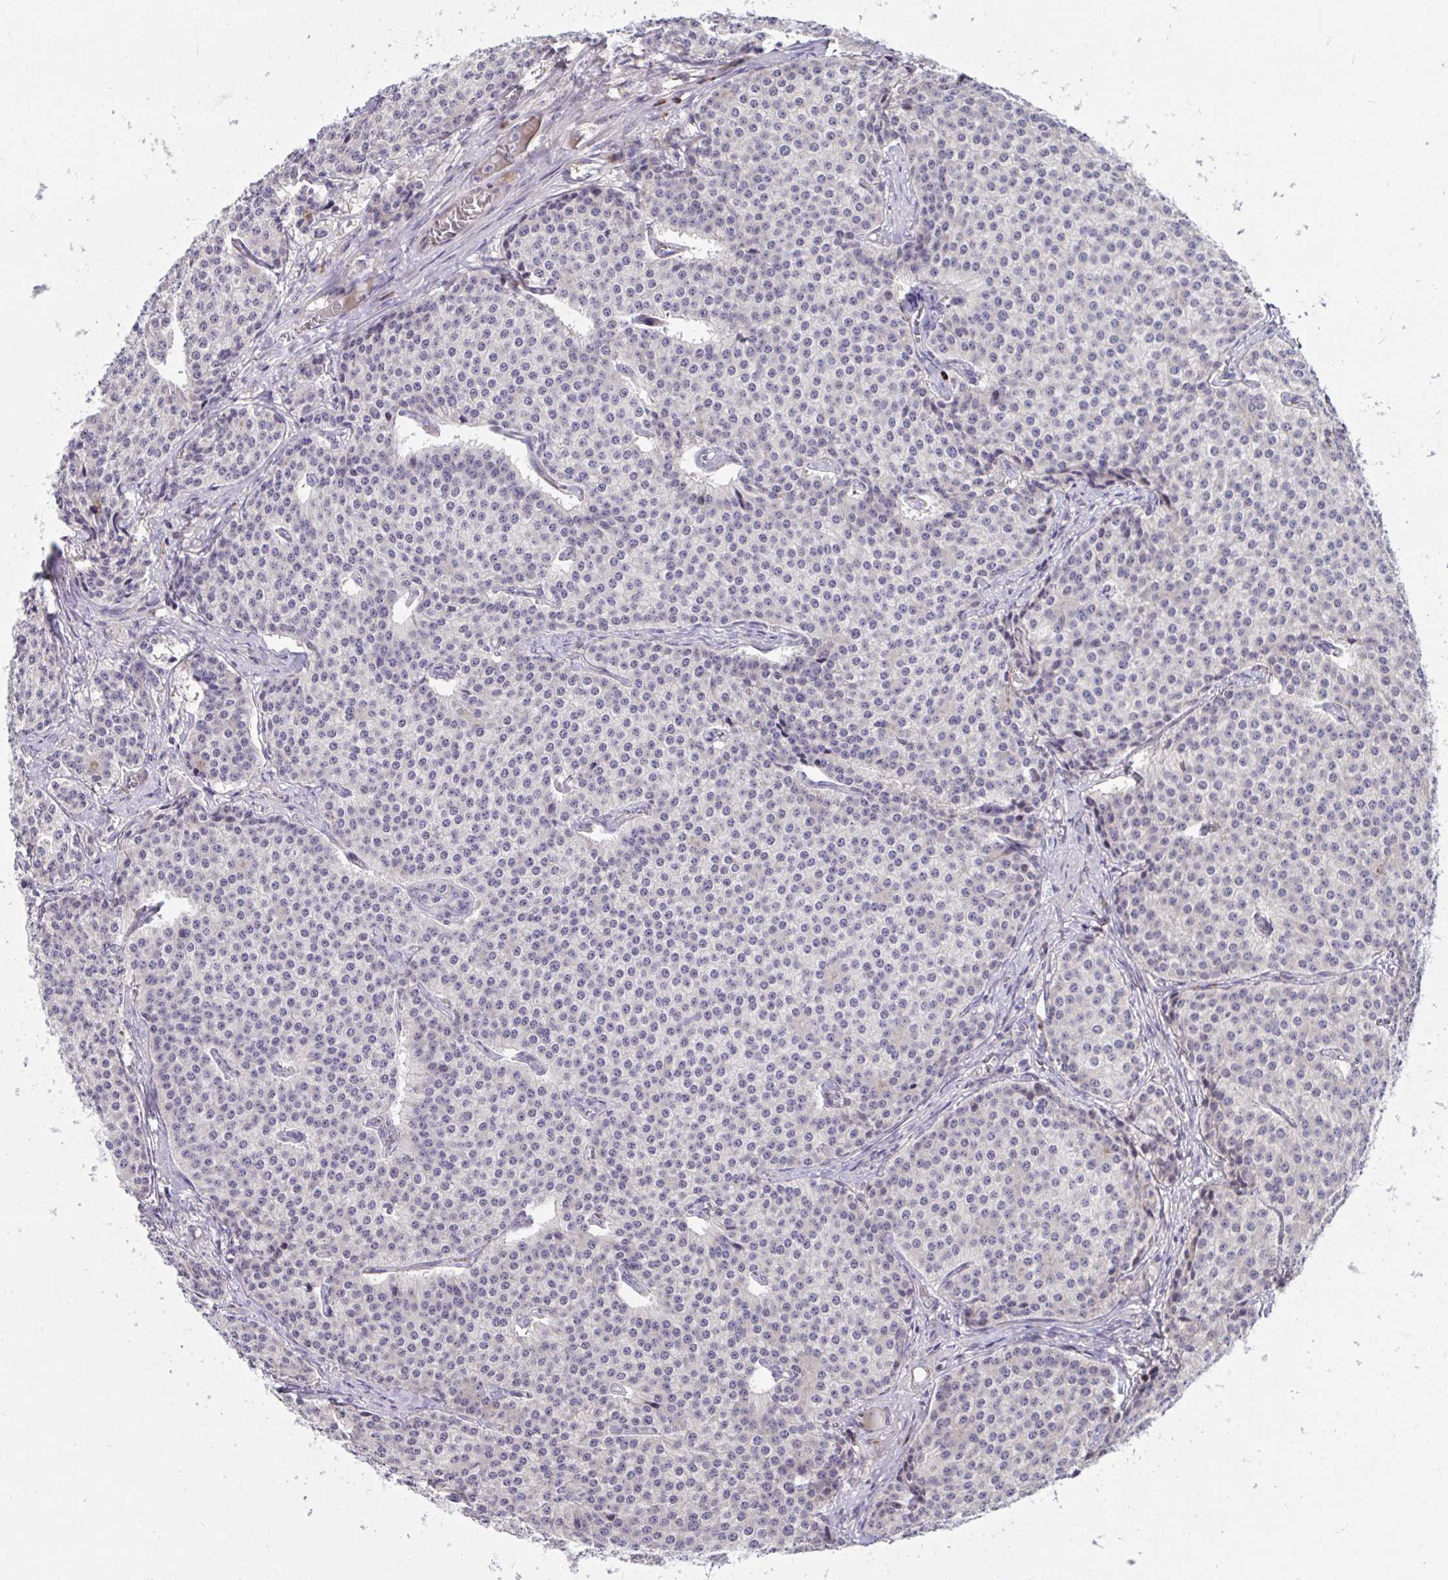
{"staining": {"intensity": "negative", "quantity": "none", "location": "none"}, "tissue": "carcinoid", "cell_type": "Tumor cells", "image_type": "cancer", "snomed": [{"axis": "morphology", "description": "Carcinoid, malignant, NOS"}, {"axis": "topography", "description": "Small intestine"}], "caption": "DAB (3,3'-diaminobenzidine) immunohistochemical staining of carcinoid (malignant) demonstrates no significant staining in tumor cells.", "gene": "SUSD4", "patient": {"sex": "female", "age": 64}}